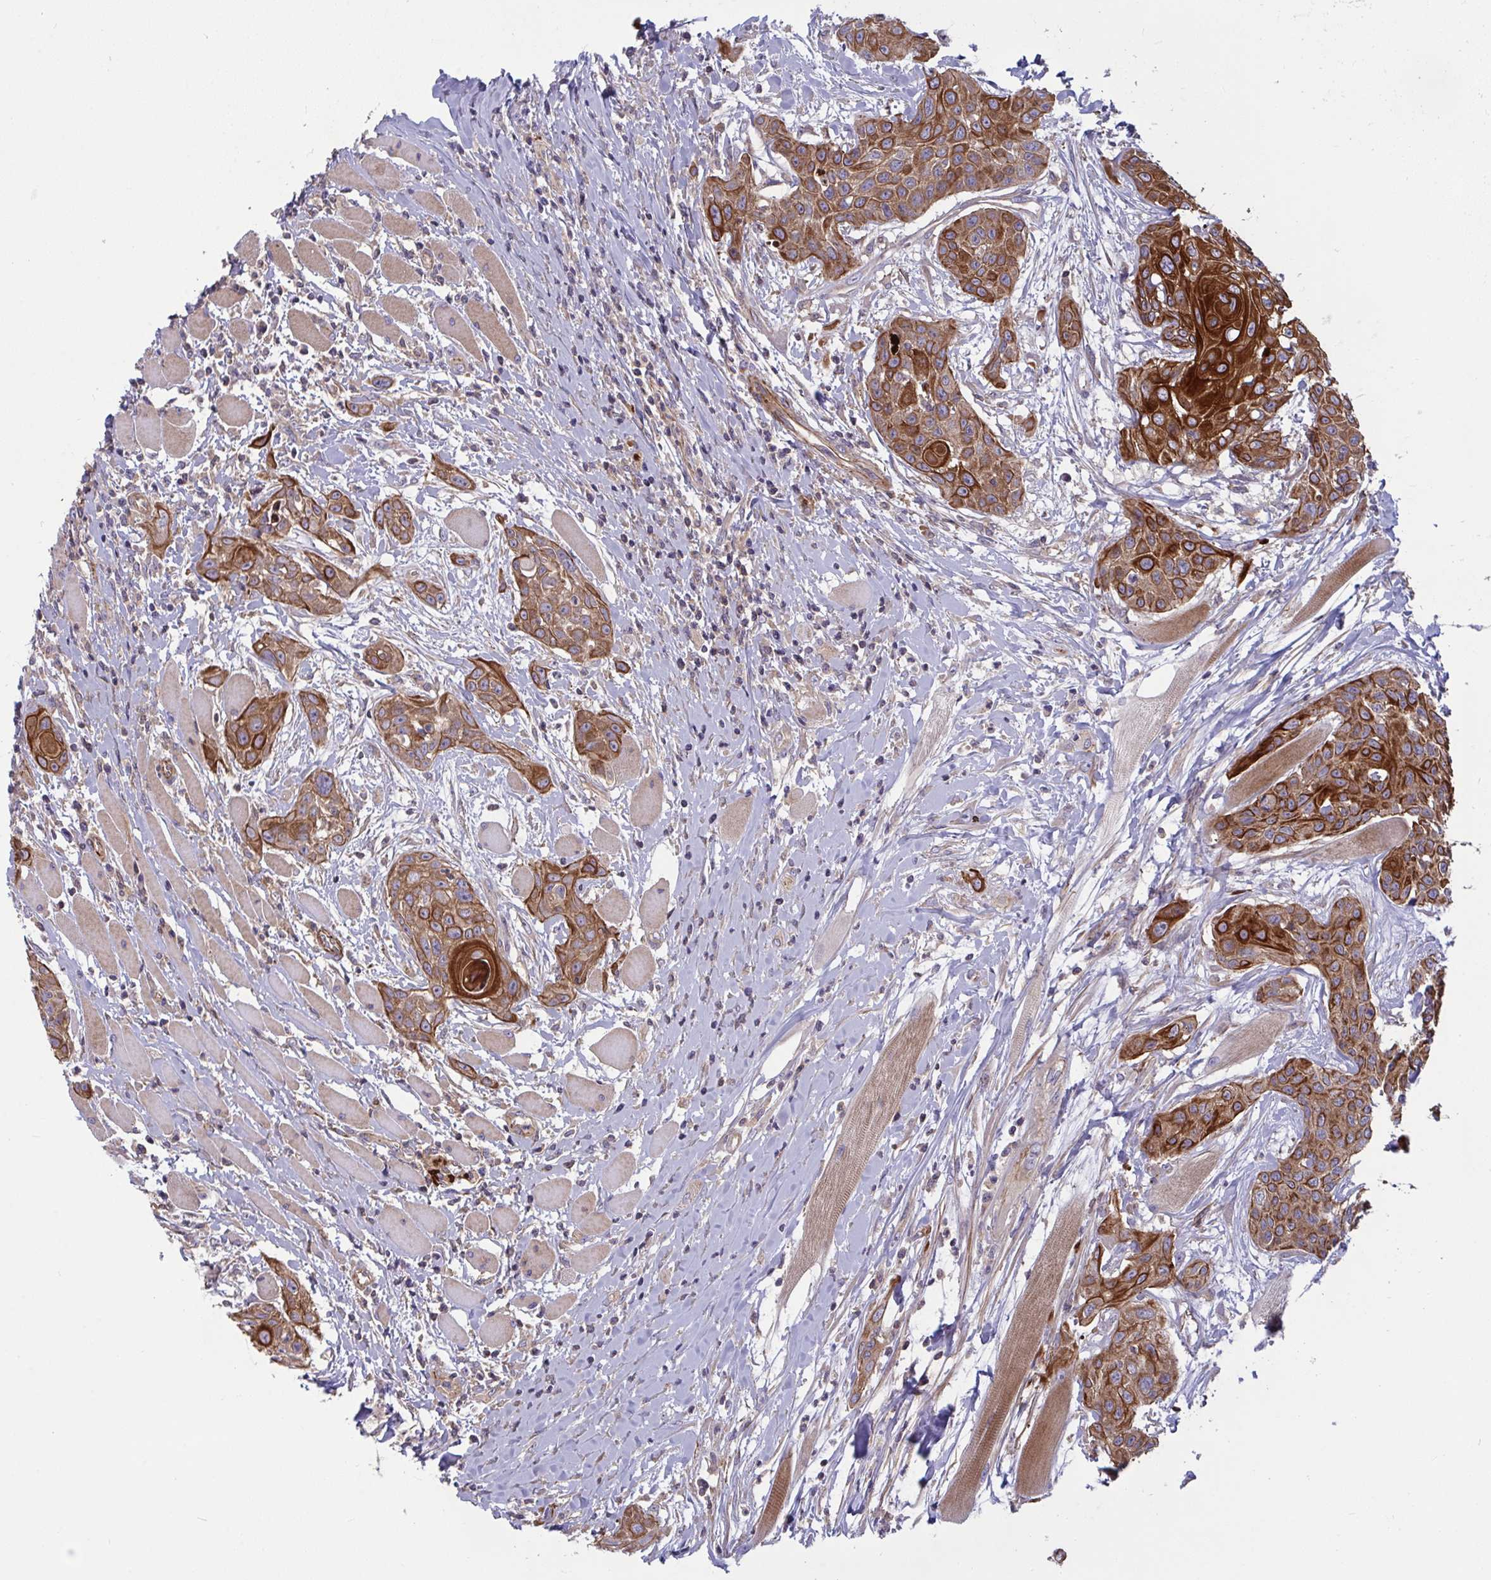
{"staining": {"intensity": "strong", "quantity": ">75%", "location": "cytoplasmic/membranous"}, "tissue": "head and neck cancer", "cell_type": "Tumor cells", "image_type": "cancer", "snomed": [{"axis": "morphology", "description": "Squamous cell carcinoma, NOS"}, {"axis": "topography", "description": "Head-Neck"}], "caption": "Brown immunohistochemical staining in human head and neck squamous cell carcinoma reveals strong cytoplasmic/membranous staining in approximately >75% of tumor cells. (brown staining indicates protein expression, while blue staining denotes nuclei).", "gene": "TANK", "patient": {"sex": "female", "age": 73}}